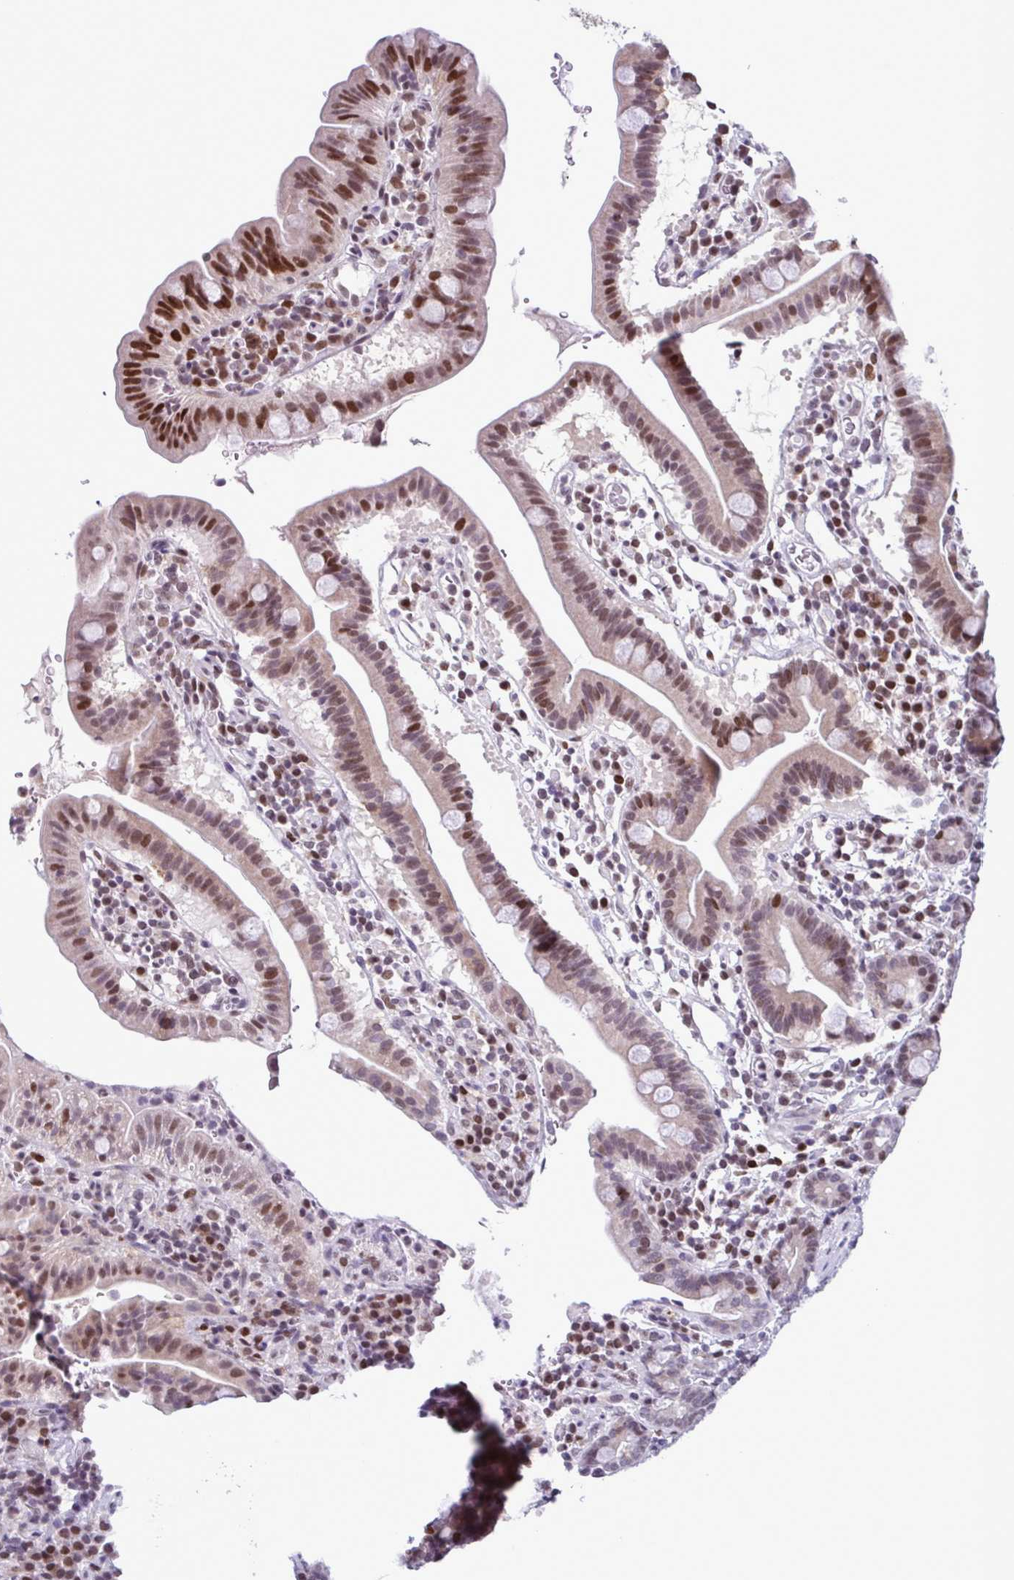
{"staining": {"intensity": "moderate", "quantity": ">75%", "location": "nuclear"}, "tissue": "small intestine", "cell_type": "Glandular cells", "image_type": "normal", "snomed": [{"axis": "morphology", "description": "Normal tissue, NOS"}, {"axis": "topography", "description": "Small intestine"}], "caption": "Protein staining of benign small intestine reveals moderate nuclear positivity in about >75% of glandular cells. (DAB = brown stain, brightfield microscopy at high magnification).", "gene": "IRF1", "patient": {"sex": "male", "age": 26}}